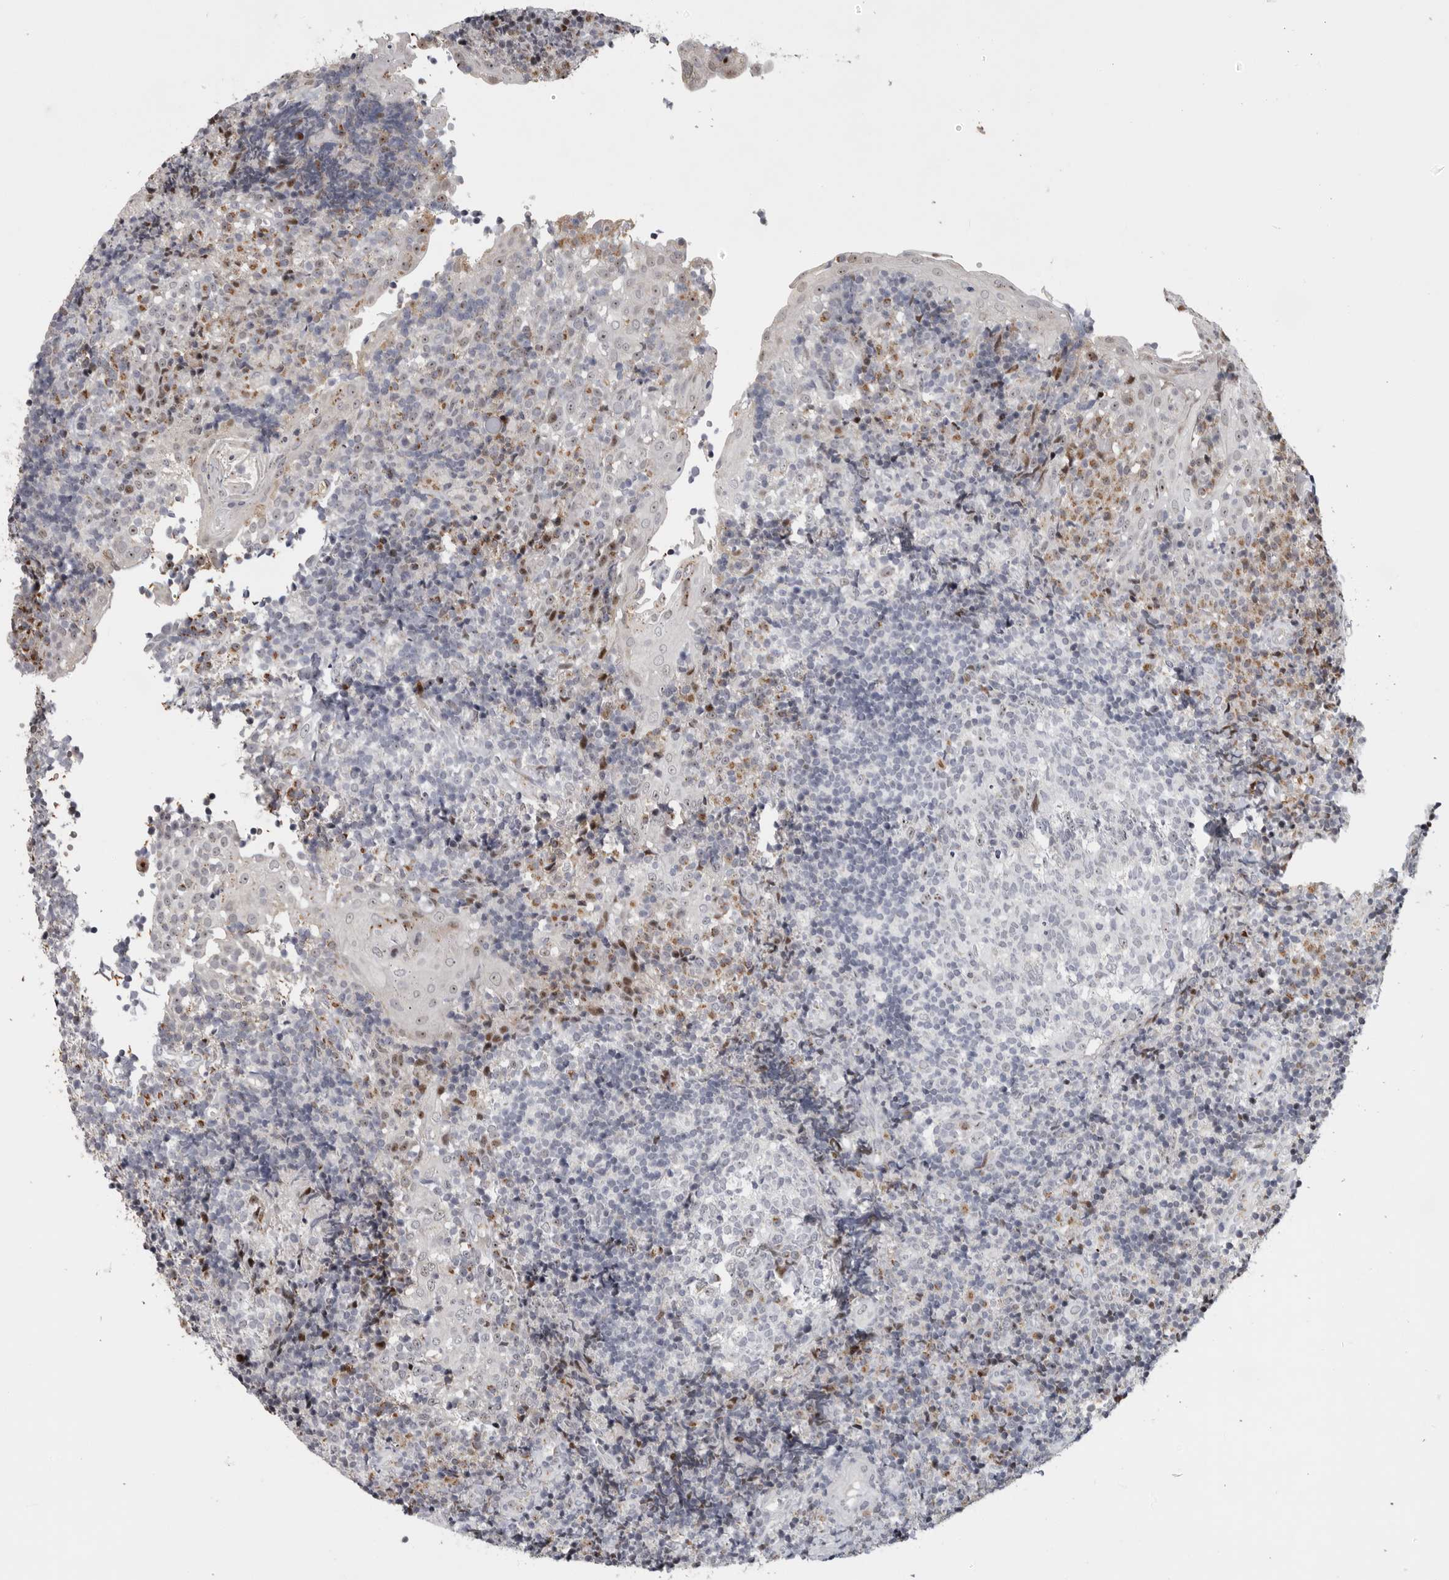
{"staining": {"intensity": "negative", "quantity": "none", "location": "none"}, "tissue": "tonsil", "cell_type": "Germinal center cells", "image_type": "normal", "snomed": [{"axis": "morphology", "description": "Normal tissue, NOS"}, {"axis": "topography", "description": "Tonsil"}], "caption": "This image is of benign tonsil stained with immunohistochemistry to label a protein in brown with the nuclei are counter-stained blue. There is no staining in germinal center cells.", "gene": "PCMTD1", "patient": {"sex": "female", "age": 40}}